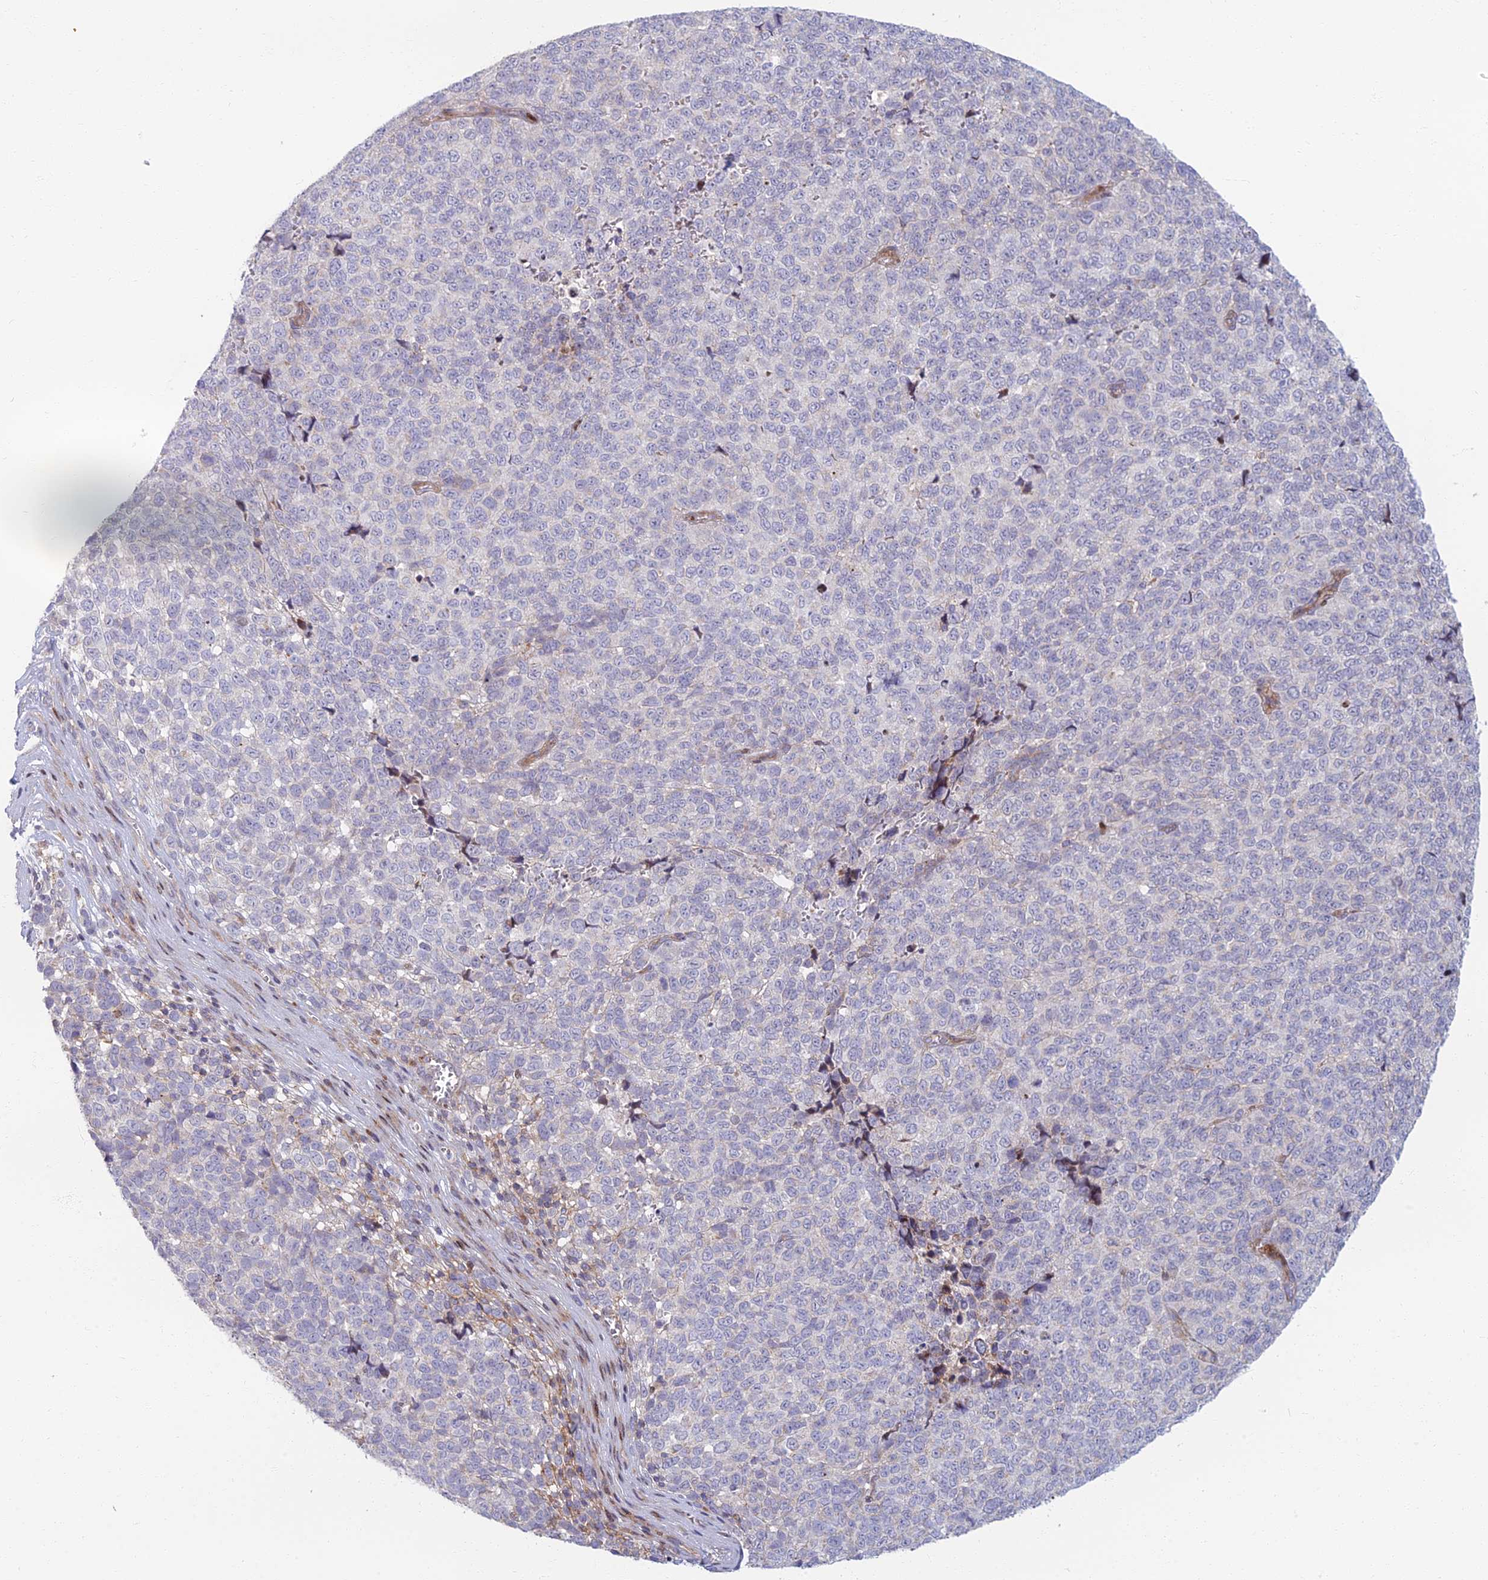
{"staining": {"intensity": "negative", "quantity": "none", "location": "none"}, "tissue": "melanoma", "cell_type": "Tumor cells", "image_type": "cancer", "snomed": [{"axis": "morphology", "description": "Malignant melanoma, NOS"}, {"axis": "topography", "description": "Nose, NOS"}], "caption": "Immunohistochemistry (IHC) of human malignant melanoma demonstrates no expression in tumor cells.", "gene": "C15orf40", "patient": {"sex": "female", "age": 48}}